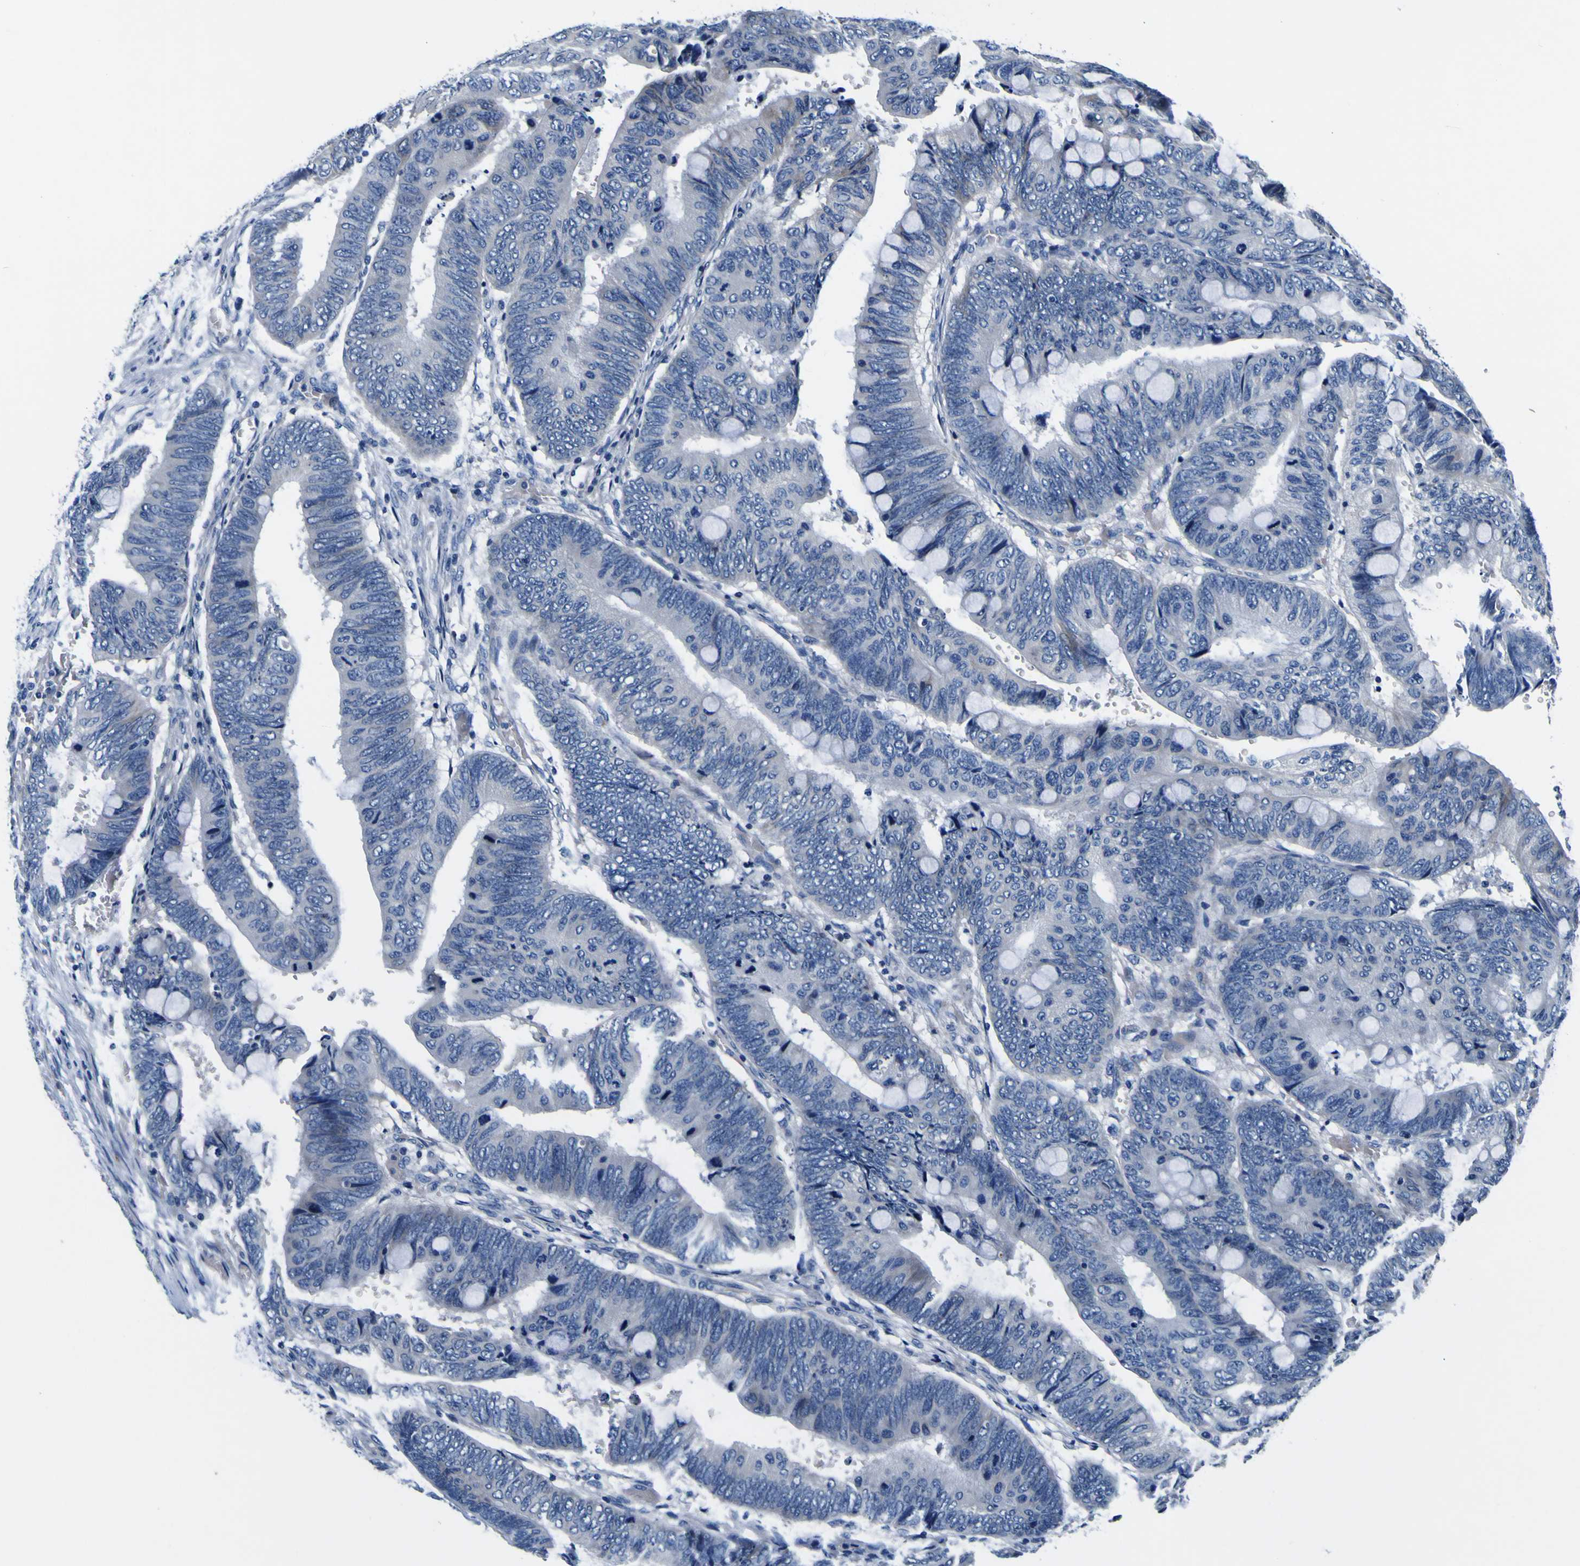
{"staining": {"intensity": "weak", "quantity": "<25%", "location": "cytoplasmic/membranous"}, "tissue": "colorectal cancer", "cell_type": "Tumor cells", "image_type": "cancer", "snomed": [{"axis": "morphology", "description": "Normal tissue, NOS"}, {"axis": "morphology", "description": "Adenocarcinoma, NOS"}, {"axis": "topography", "description": "Rectum"}, {"axis": "topography", "description": "Peripheral nerve tissue"}], "caption": "A photomicrograph of colorectal cancer stained for a protein reveals no brown staining in tumor cells. The staining is performed using DAB brown chromogen with nuclei counter-stained in using hematoxylin.", "gene": "AGAP3", "patient": {"sex": "male", "age": 92}}